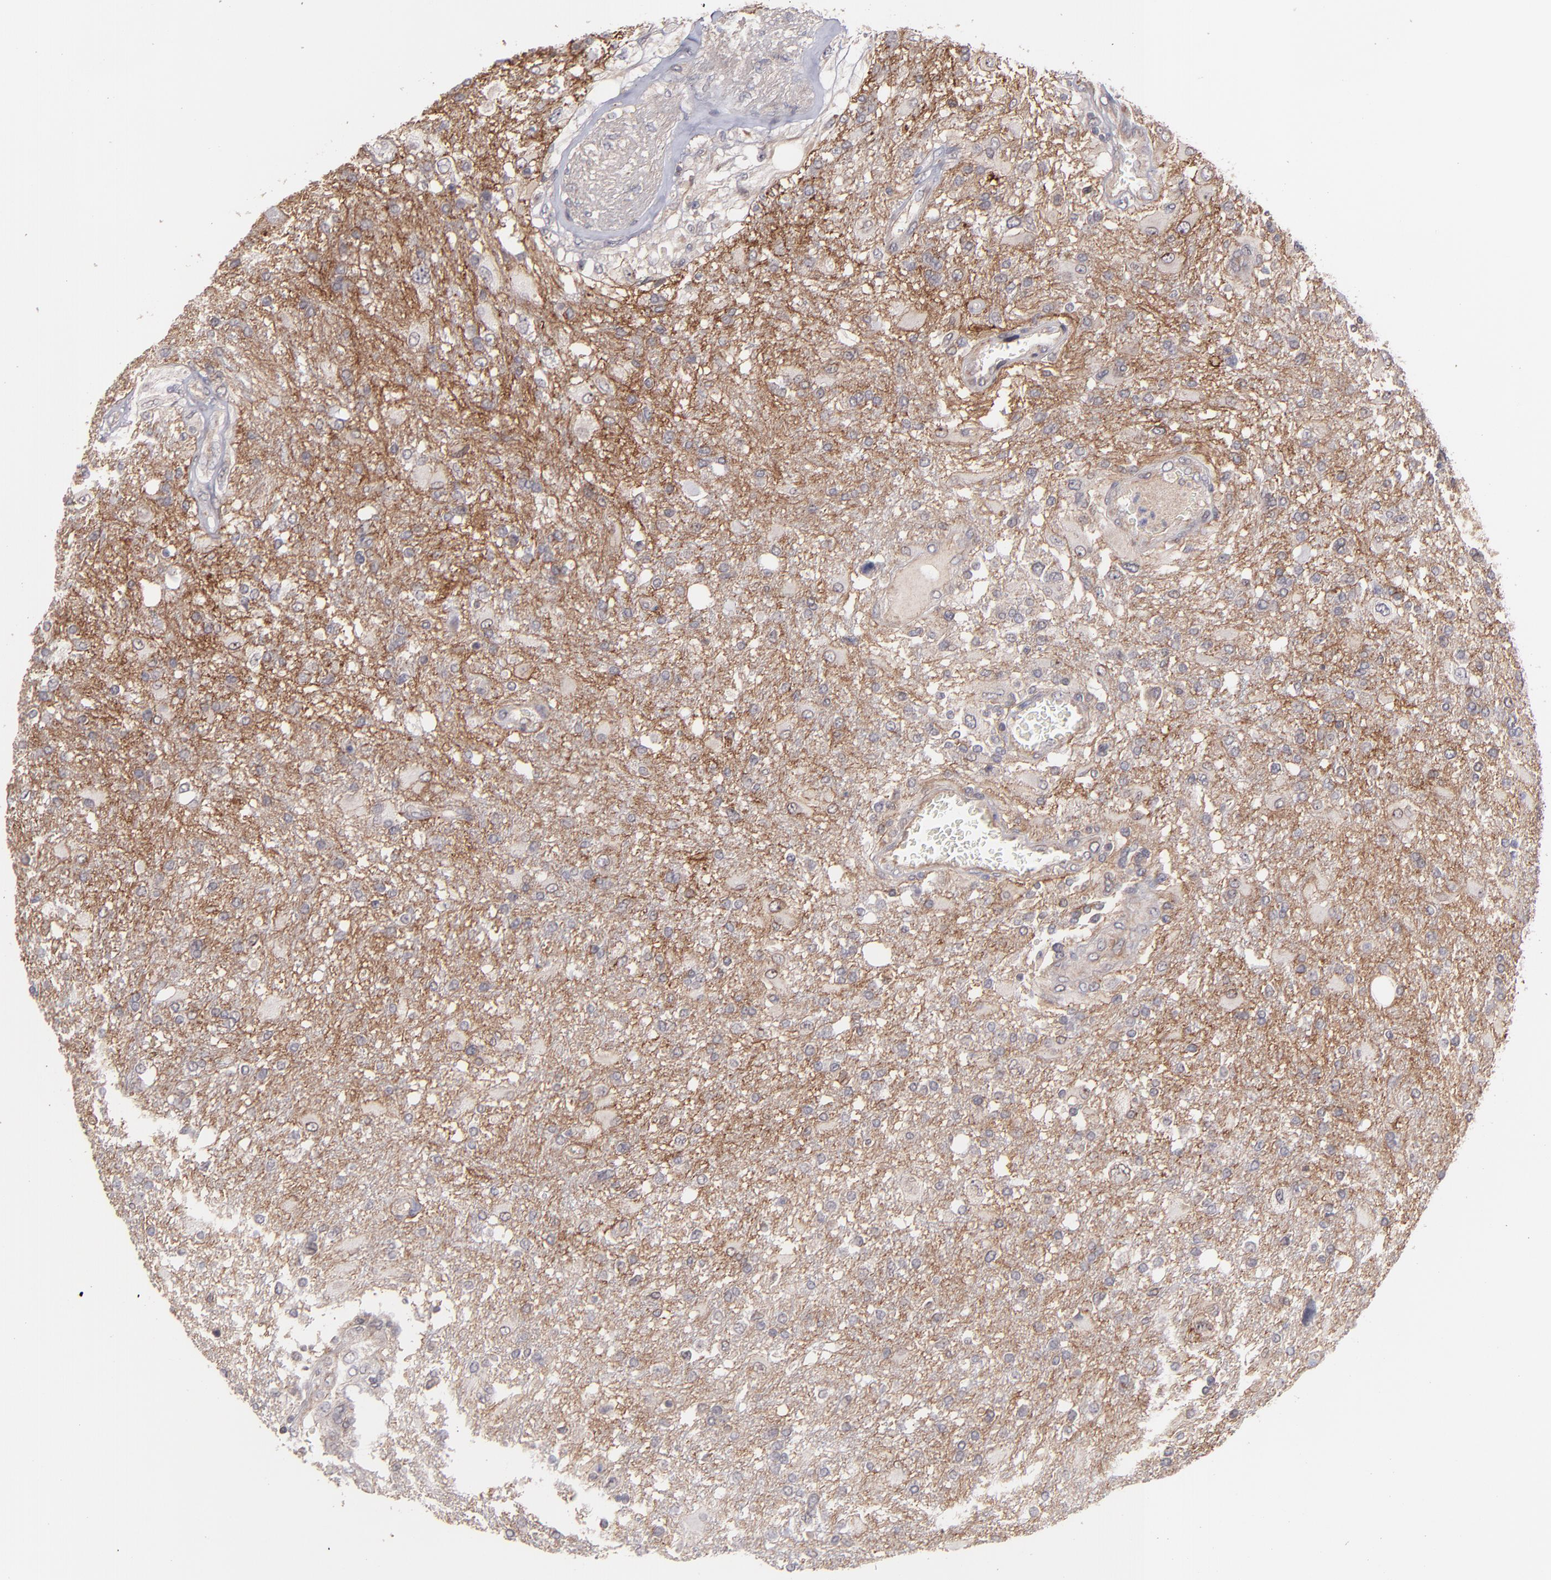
{"staining": {"intensity": "strong", "quantity": "25%-75%", "location": "cytoplasmic/membranous"}, "tissue": "glioma", "cell_type": "Tumor cells", "image_type": "cancer", "snomed": [{"axis": "morphology", "description": "Glioma, malignant, High grade"}, {"axis": "topography", "description": "Cerebral cortex"}], "caption": "A brown stain shows strong cytoplasmic/membranous staining of a protein in human high-grade glioma (malignant) tumor cells.", "gene": "ICAM1", "patient": {"sex": "male", "age": 79}}